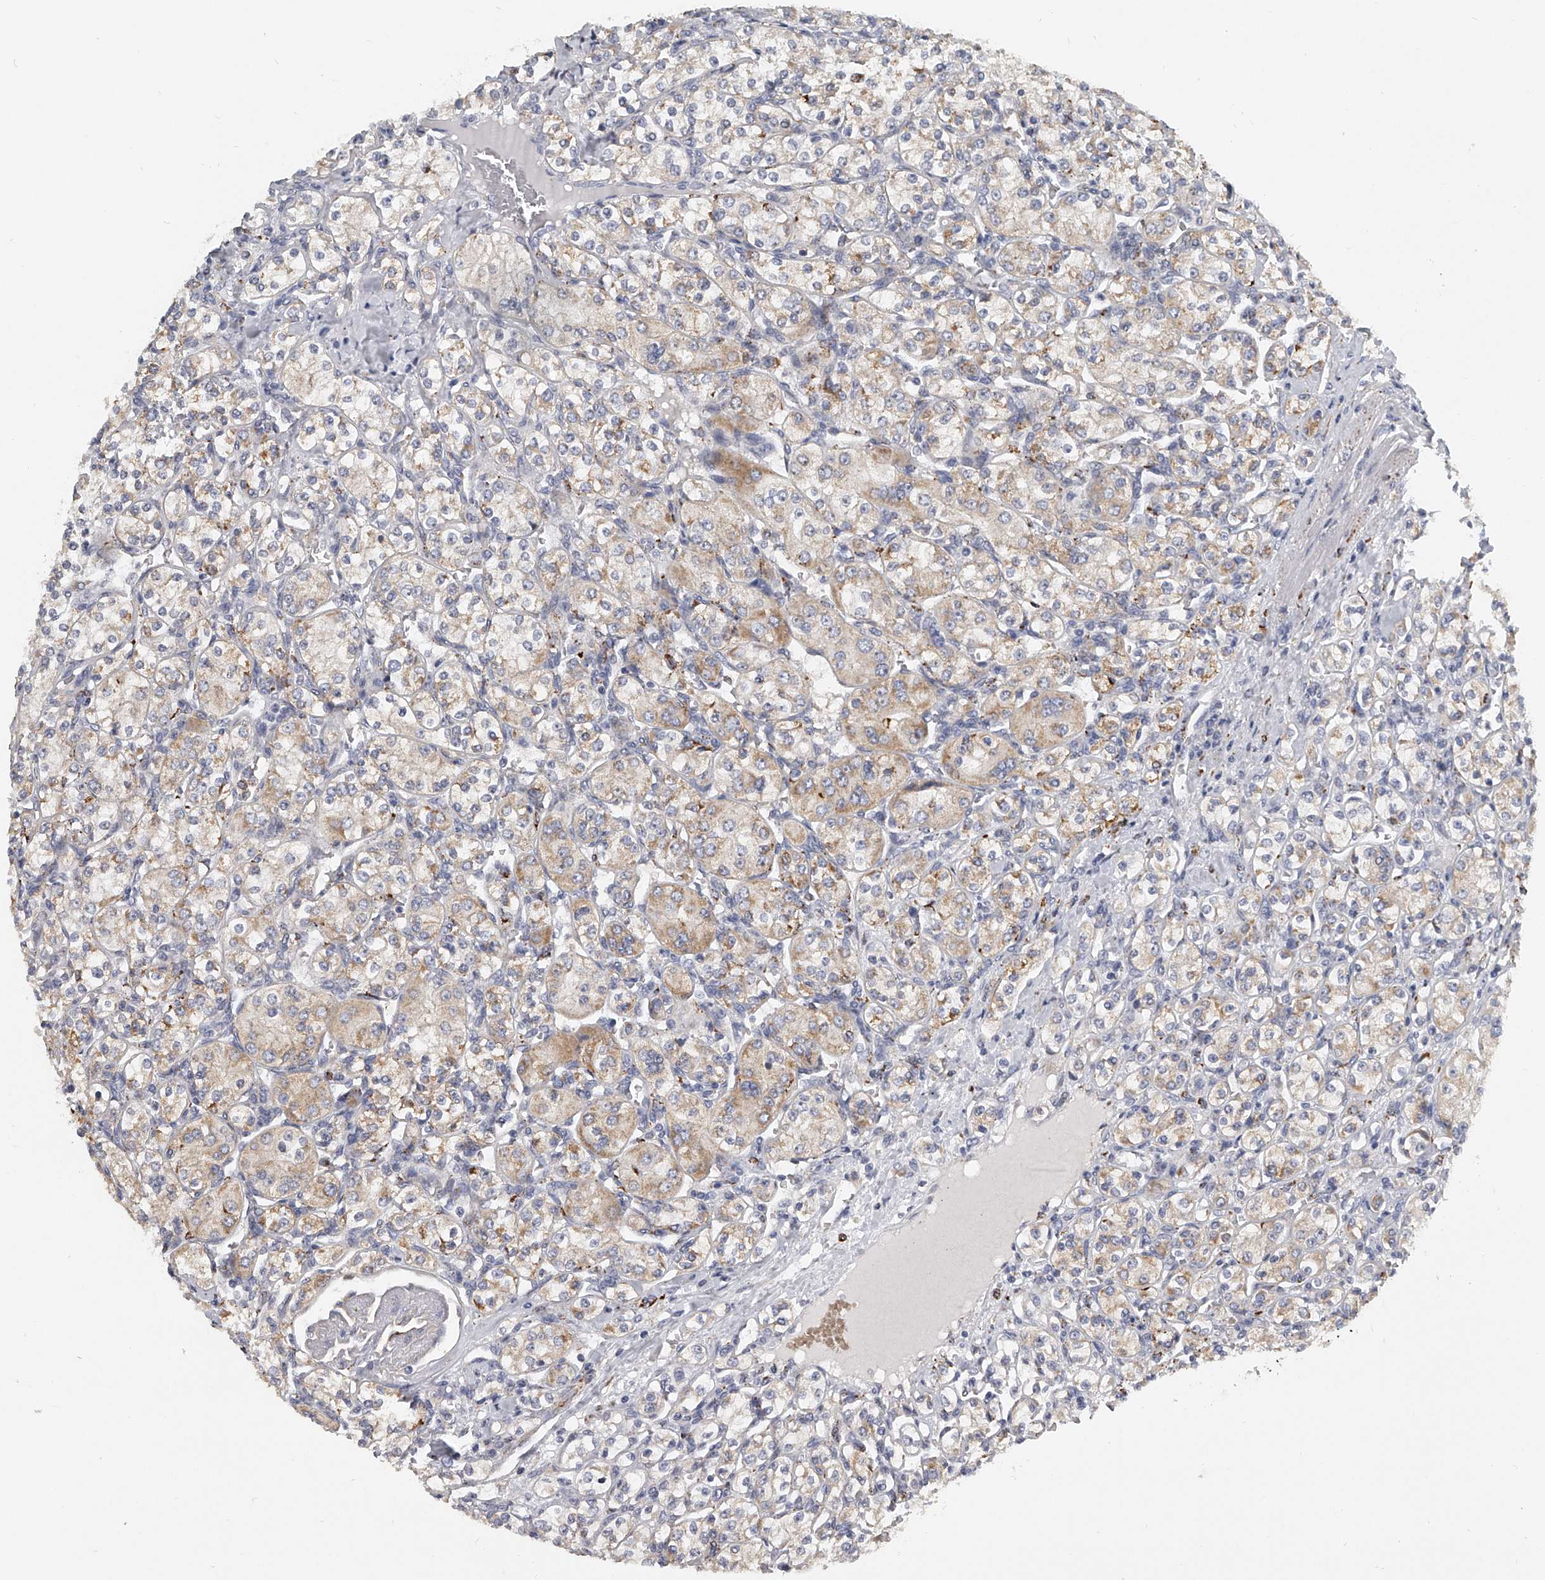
{"staining": {"intensity": "weak", "quantity": ">75%", "location": "cytoplasmic/membranous"}, "tissue": "renal cancer", "cell_type": "Tumor cells", "image_type": "cancer", "snomed": [{"axis": "morphology", "description": "Adenocarcinoma, NOS"}, {"axis": "topography", "description": "Kidney"}], "caption": "Tumor cells exhibit low levels of weak cytoplasmic/membranous staining in about >75% of cells in adenocarcinoma (renal).", "gene": "KLHL7", "patient": {"sex": "male", "age": 77}}